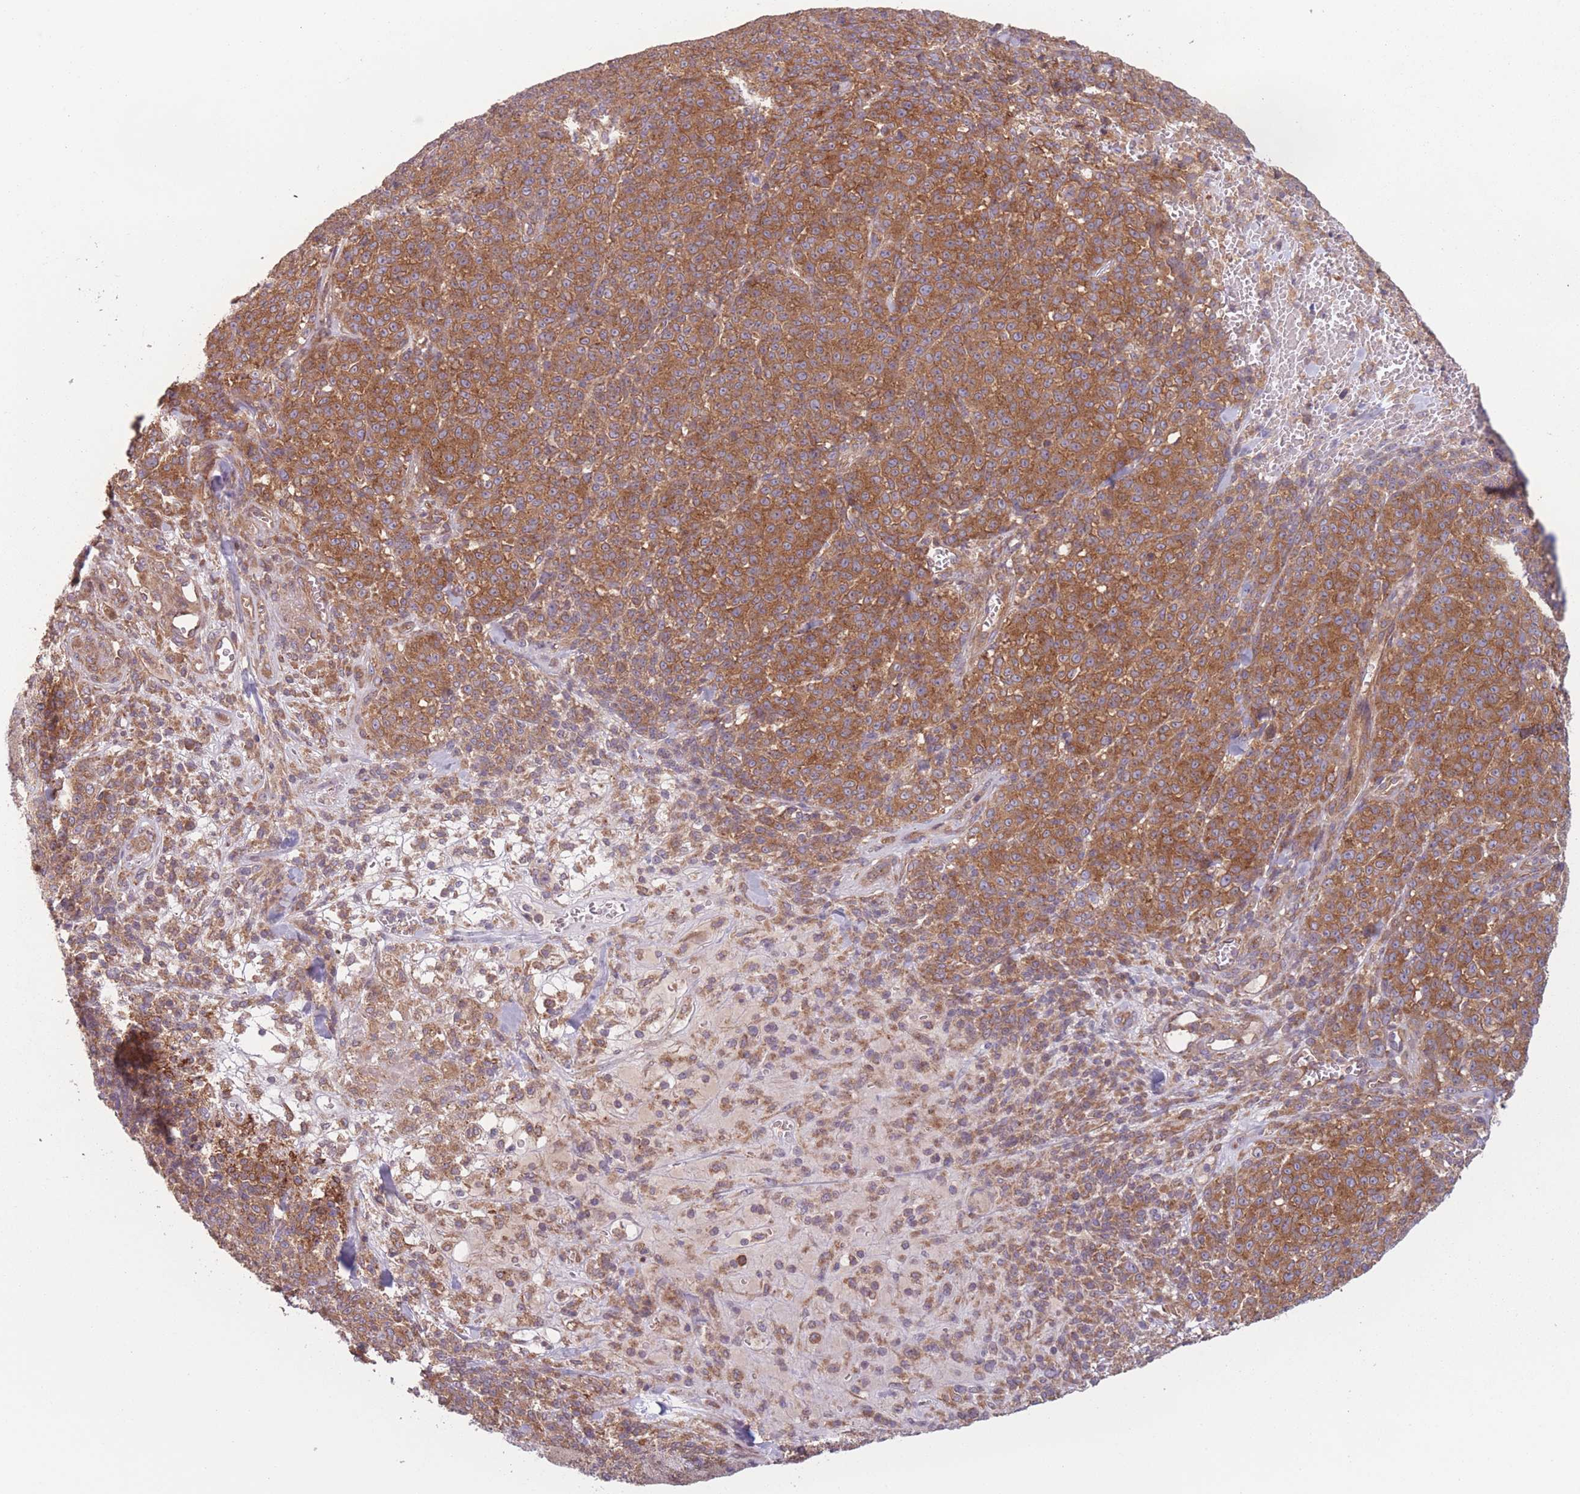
{"staining": {"intensity": "moderate", "quantity": ">75%", "location": "cytoplasmic/membranous"}, "tissue": "melanoma", "cell_type": "Tumor cells", "image_type": "cancer", "snomed": [{"axis": "morphology", "description": "Normal tissue, NOS"}, {"axis": "morphology", "description": "Malignant melanoma, NOS"}, {"axis": "topography", "description": "Skin"}], "caption": "A brown stain shows moderate cytoplasmic/membranous positivity of a protein in malignant melanoma tumor cells.", "gene": "WASHC2A", "patient": {"sex": "female", "age": 34}}